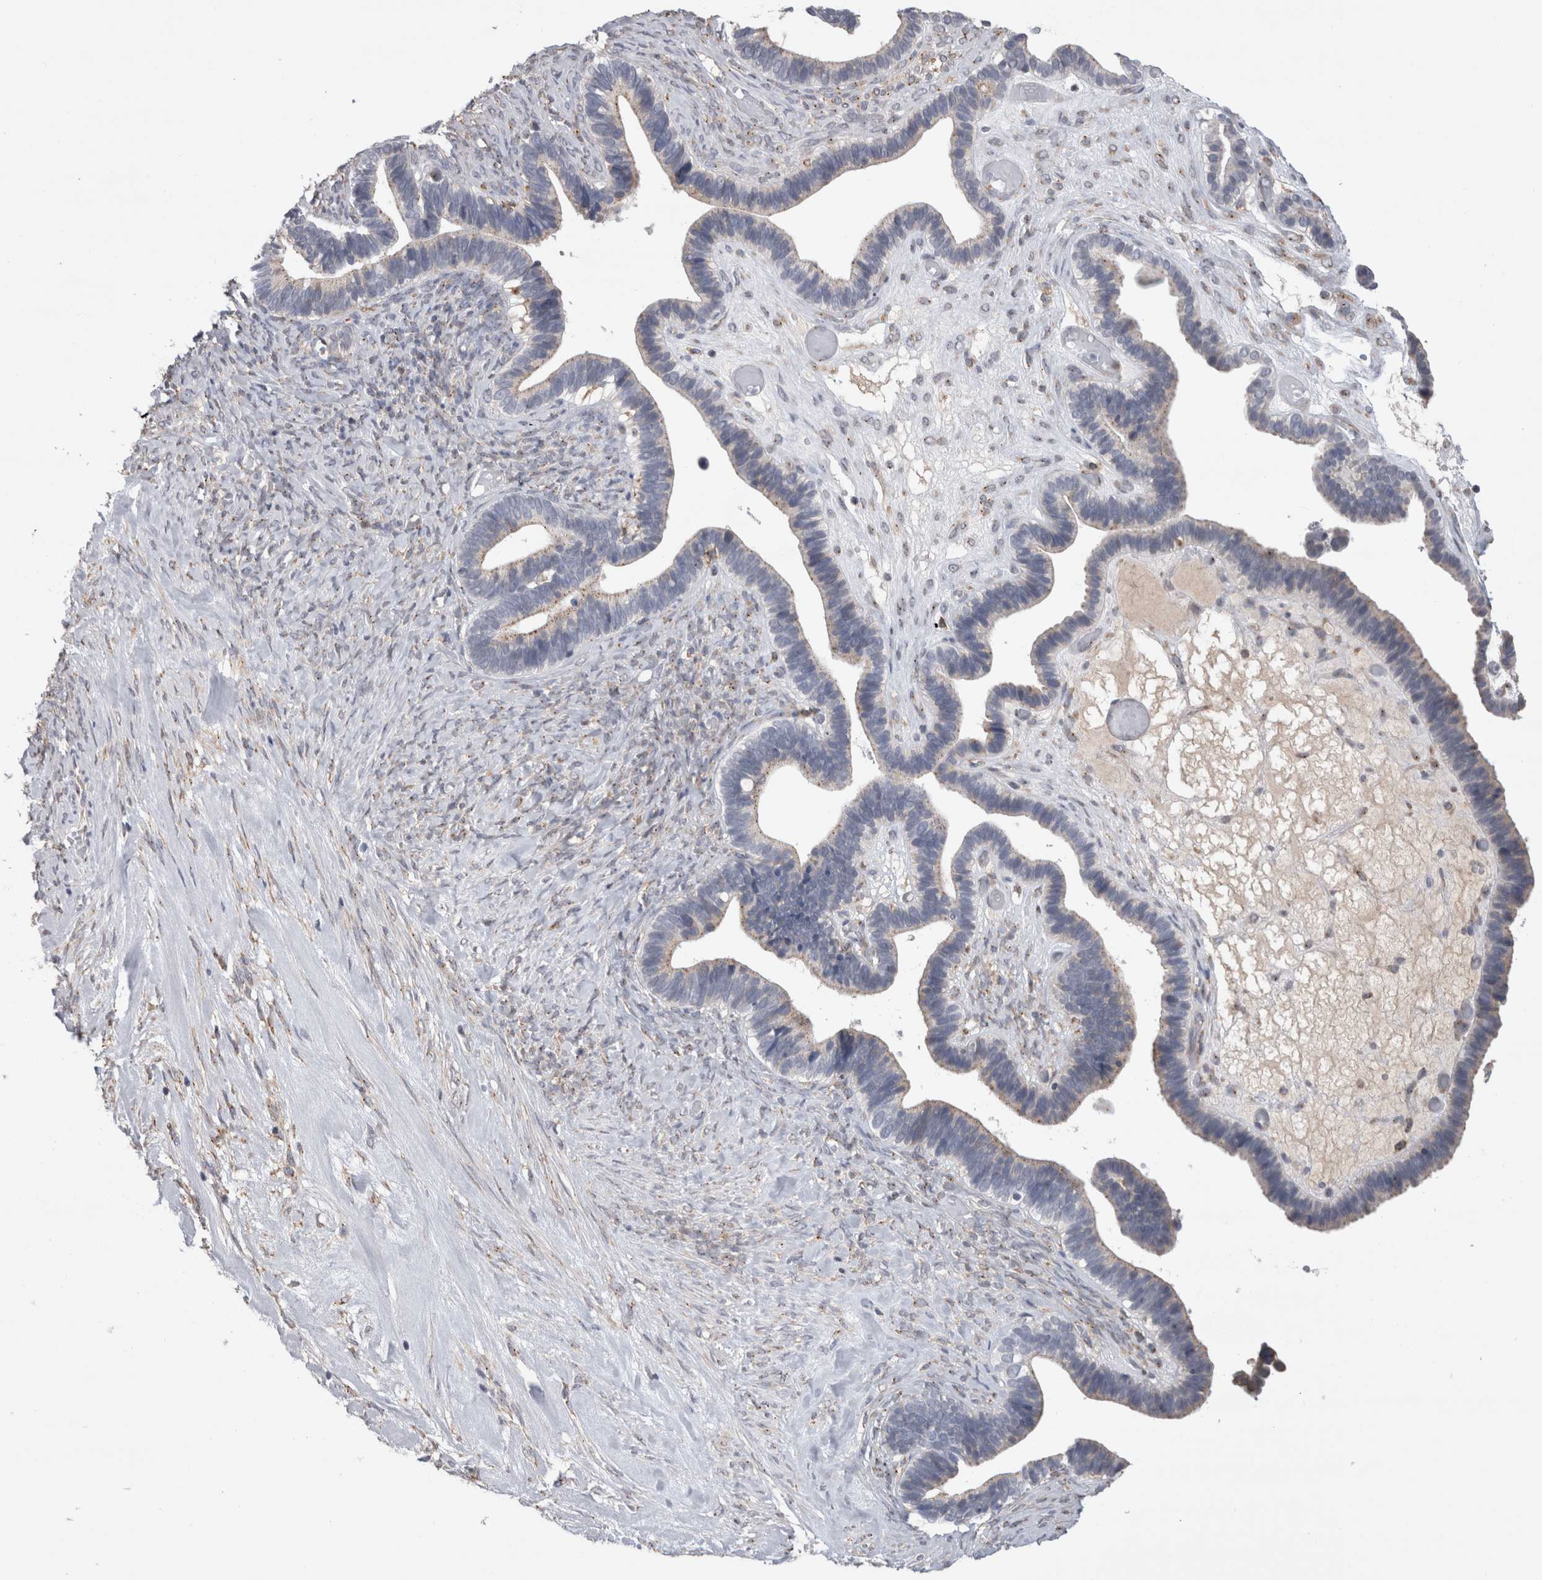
{"staining": {"intensity": "weak", "quantity": "<25%", "location": "cytoplasmic/membranous"}, "tissue": "ovarian cancer", "cell_type": "Tumor cells", "image_type": "cancer", "snomed": [{"axis": "morphology", "description": "Cystadenocarcinoma, serous, NOS"}, {"axis": "topography", "description": "Ovary"}], "caption": "The micrograph shows no staining of tumor cells in ovarian serous cystadenocarcinoma. The staining is performed using DAB (3,3'-diaminobenzidine) brown chromogen with nuclei counter-stained in using hematoxylin.", "gene": "ZNF341", "patient": {"sex": "female", "age": 56}}